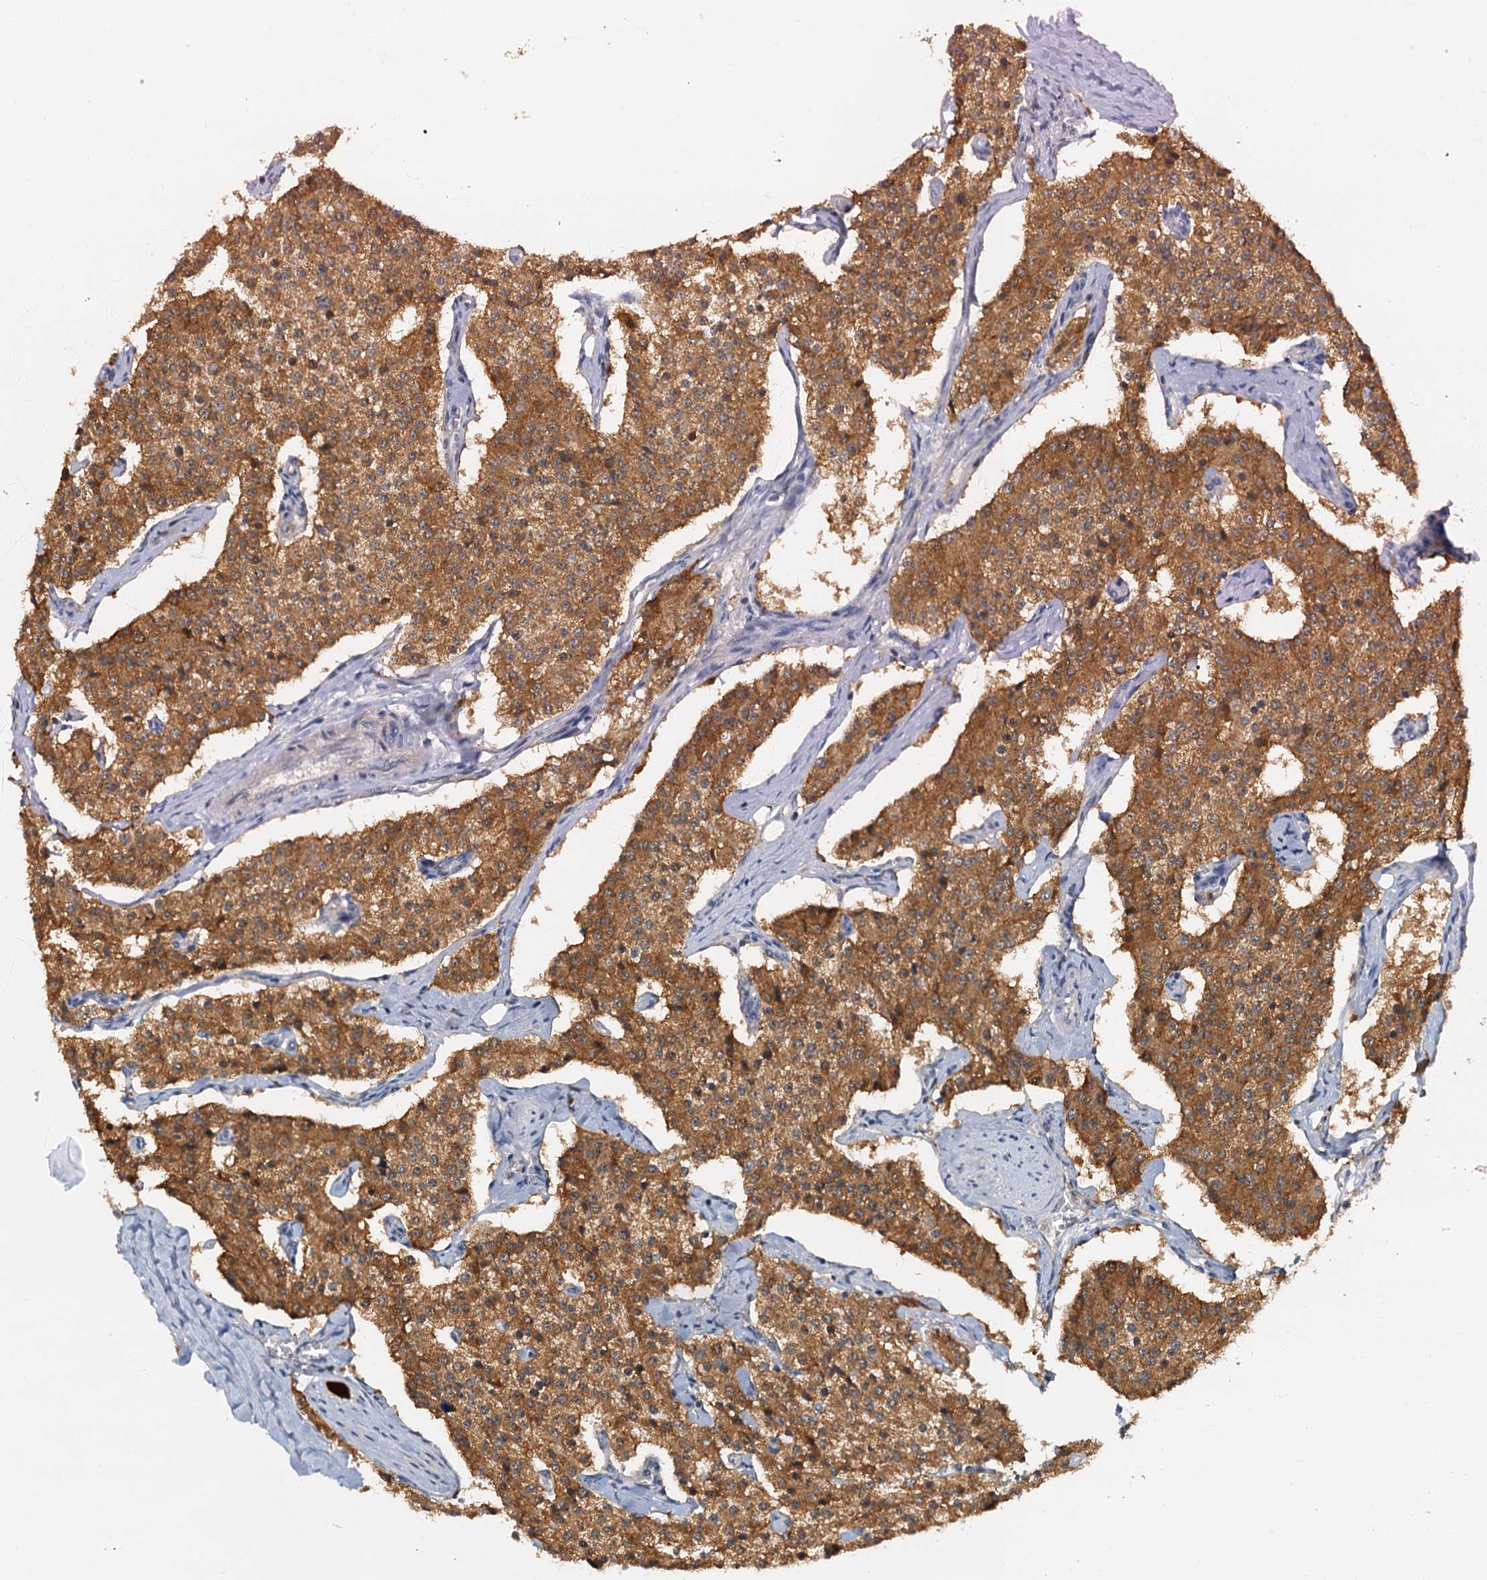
{"staining": {"intensity": "strong", "quantity": ">75%", "location": "cytoplasmic/membranous"}, "tissue": "carcinoid", "cell_type": "Tumor cells", "image_type": "cancer", "snomed": [{"axis": "morphology", "description": "Carcinoid, malignant, NOS"}, {"axis": "topography", "description": "Colon"}], "caption": "DAB immunohistochemical staining of carcinoid shows strong cytoplasmic/membranous protein staining in about >75% of tumor cells.", "gene": "TOLLIP", "patient": {"sex": "female", "age": 52}}